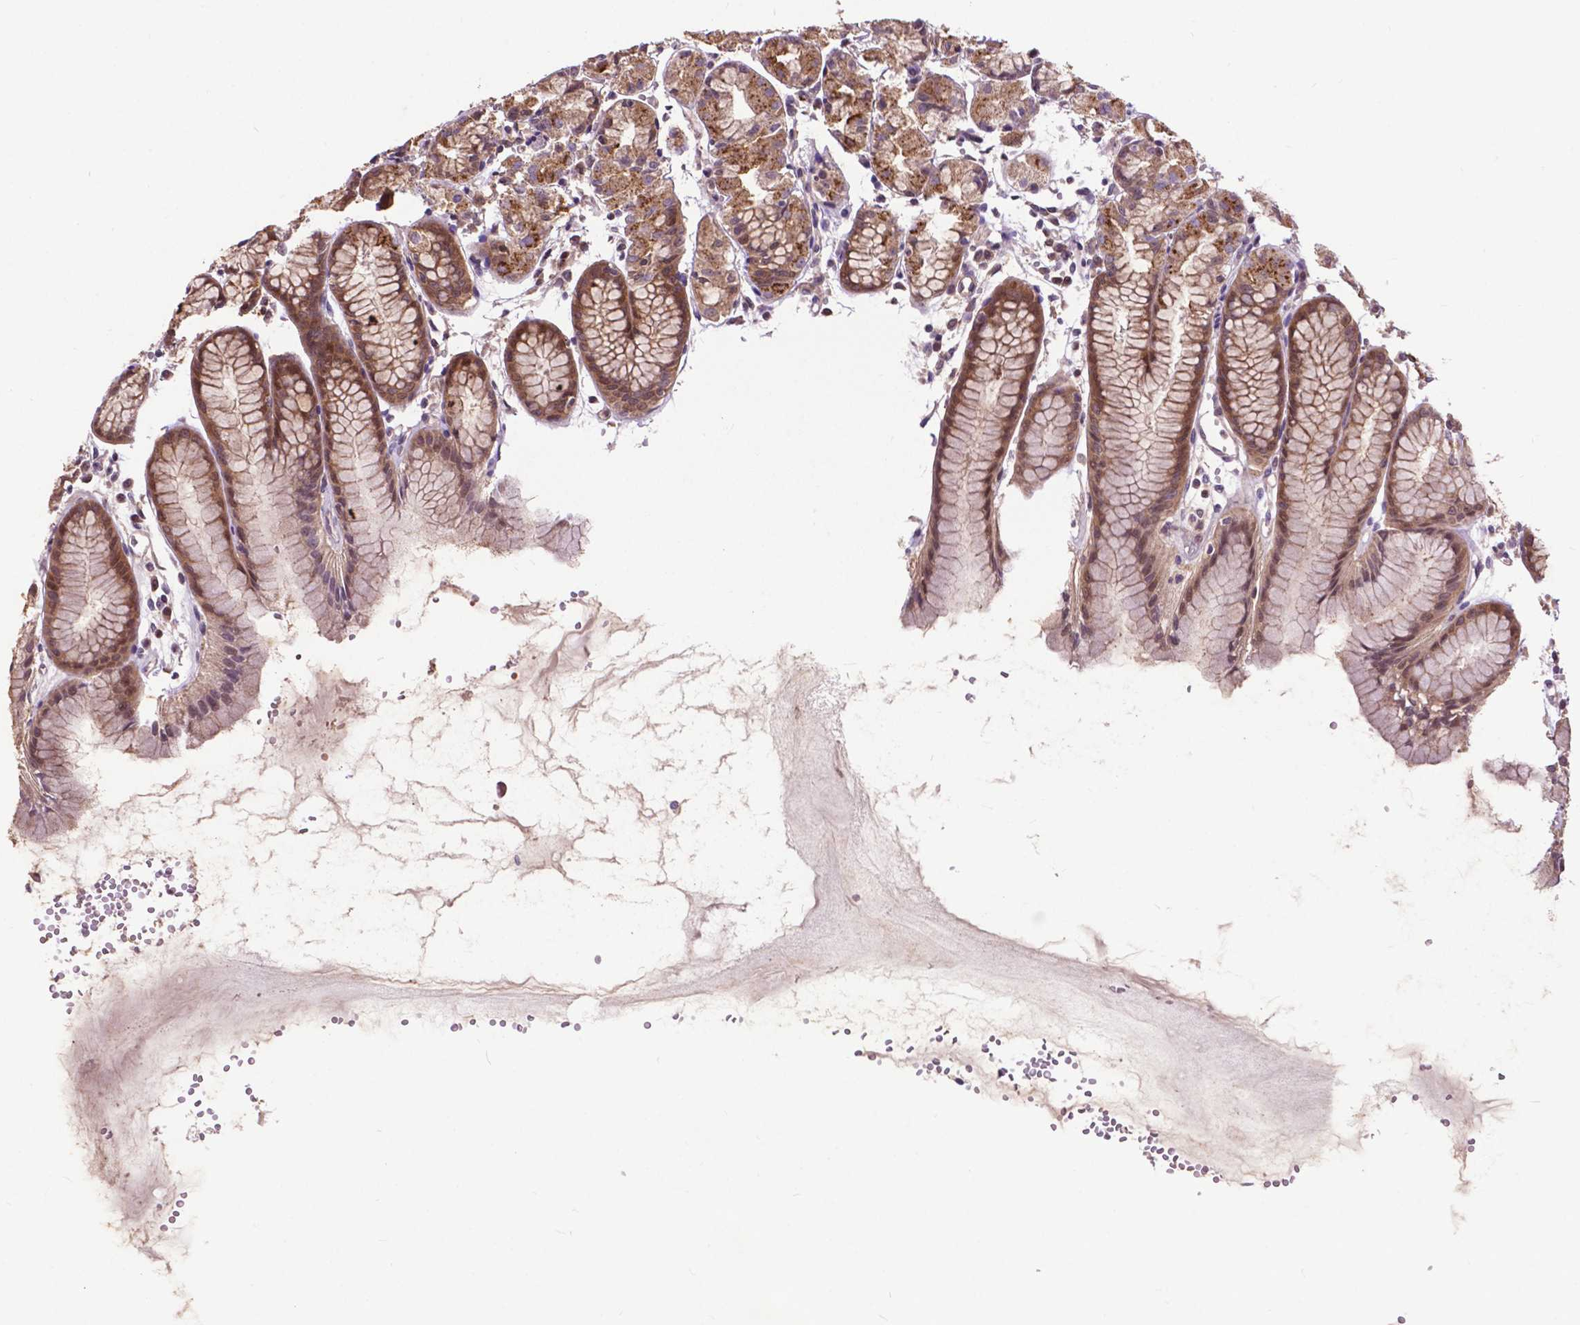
{"staining": {"intensity": "moderate", "quantity": ">75%", "location": "cytoplasmic/membranous"}, "tissue": "stomach", "cell_type": "Glandular cells", "image_type": "normal", "snomed": [{"axis": "morphology", "description": "Normal tissue, NOS"}, {"axis": "topography", "description": "Stomach, upper"}], "caption": "An IHC micrograph of normal tissue is shown. Protein staining in brown labels moderate cytoplasmic/membranous positivity in stomach within glandular cells.", "gene": "CHMP4A", "patient": {"sex": "male", "age": 47}}